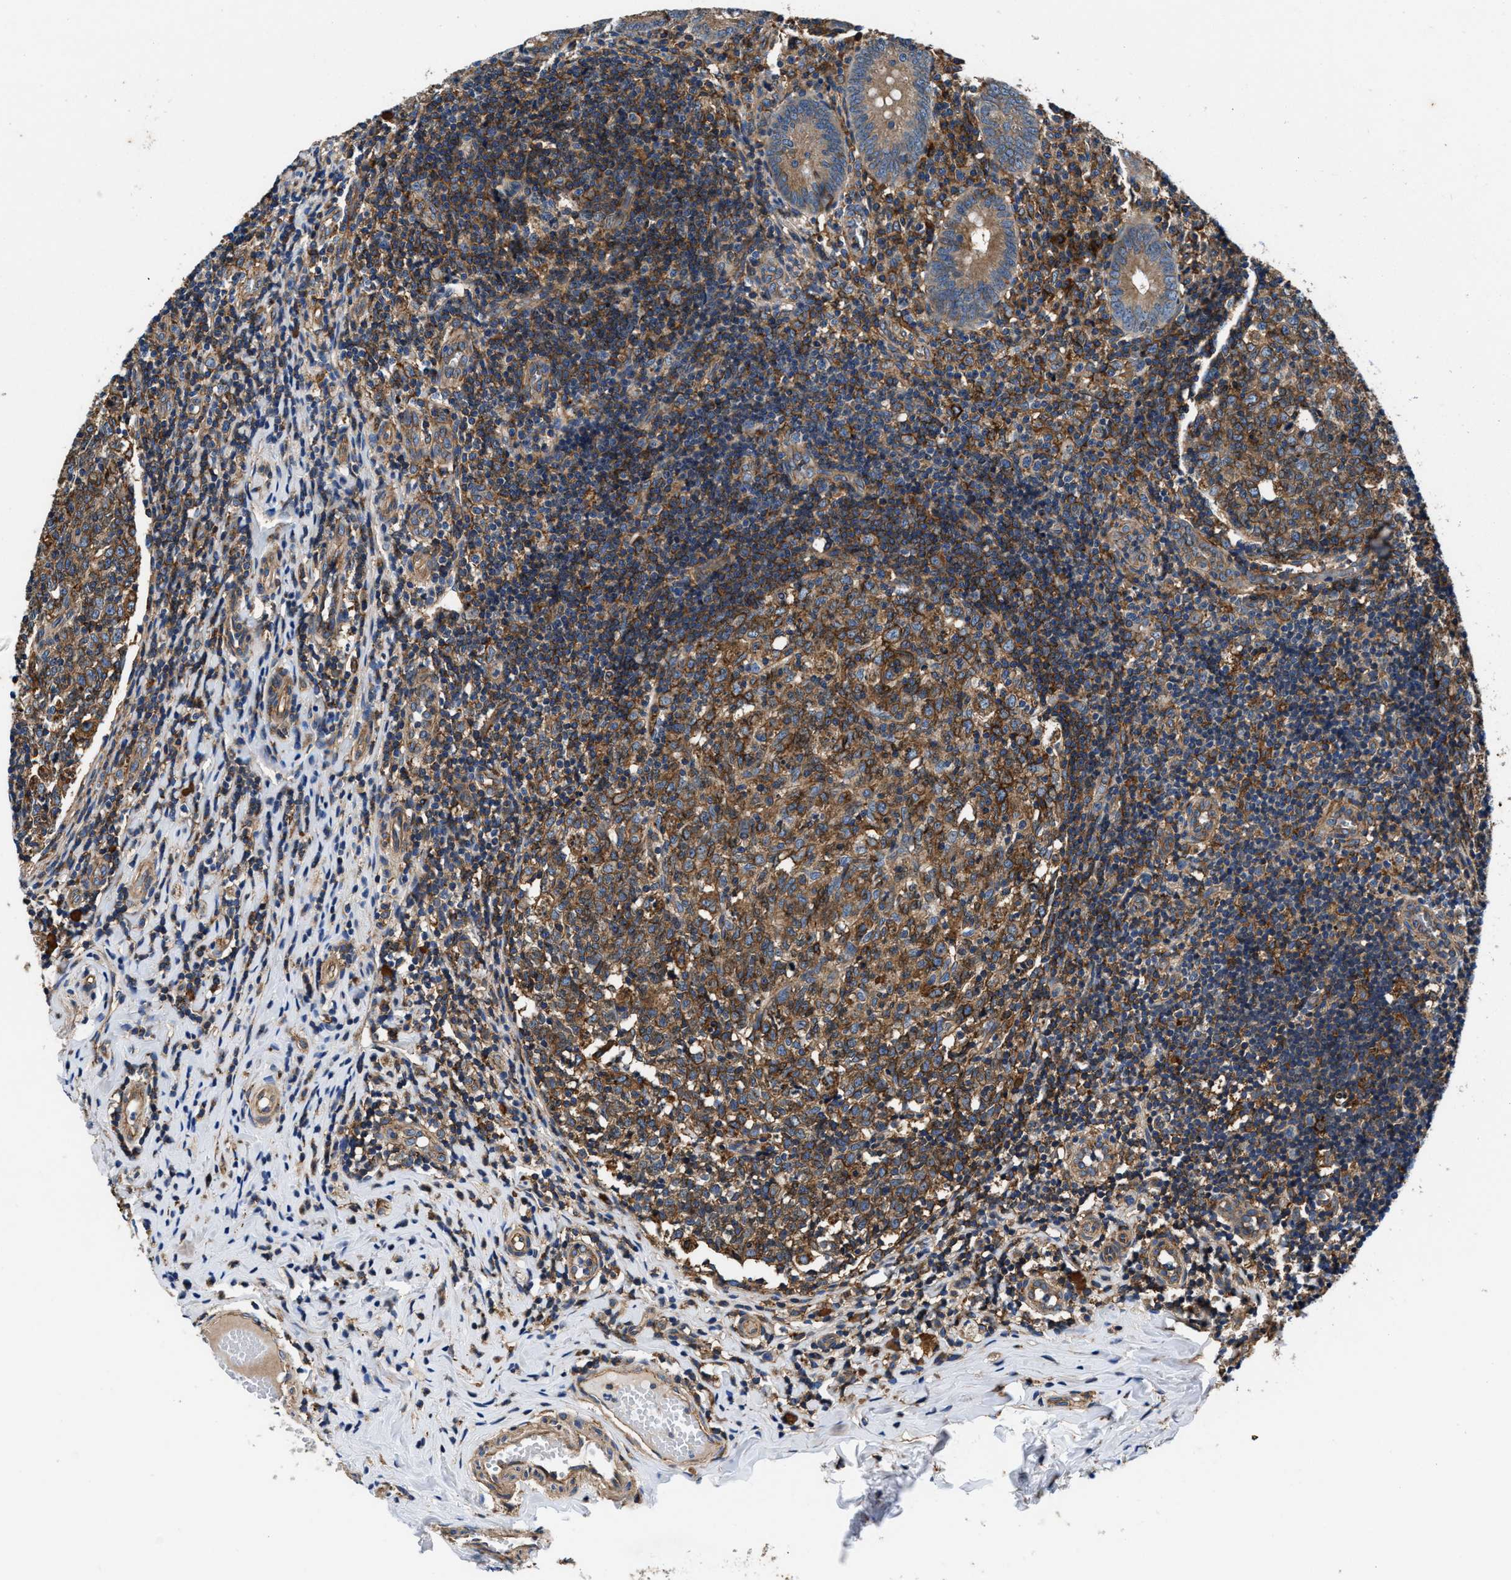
{"staining": {"intensity": "moderate", "quantity": ">75%", "location": "cytoplasmic/membranous"}, "tissue": "appendix", "cell_type": "Glandular cells", "image_type": "normal", "snomed": [{"axis": "morphology", "description": "Normal tissue, NOS"}, {"axis": "topography", "description": "Appendix"}], "caption": "Unremarkable appendix displays moderate cytoplasmic/membranous staining in about >75% of glandular cells The staining was performed using DAB (3,3'-diaminobenzidine) to visualize the protein expression in brown, while the nuclei were stained in blue with hematoxylin (Magnification: 20x)..", "gene": "PPP1R9B", "patient": {"sex": "male", "age": 8}}